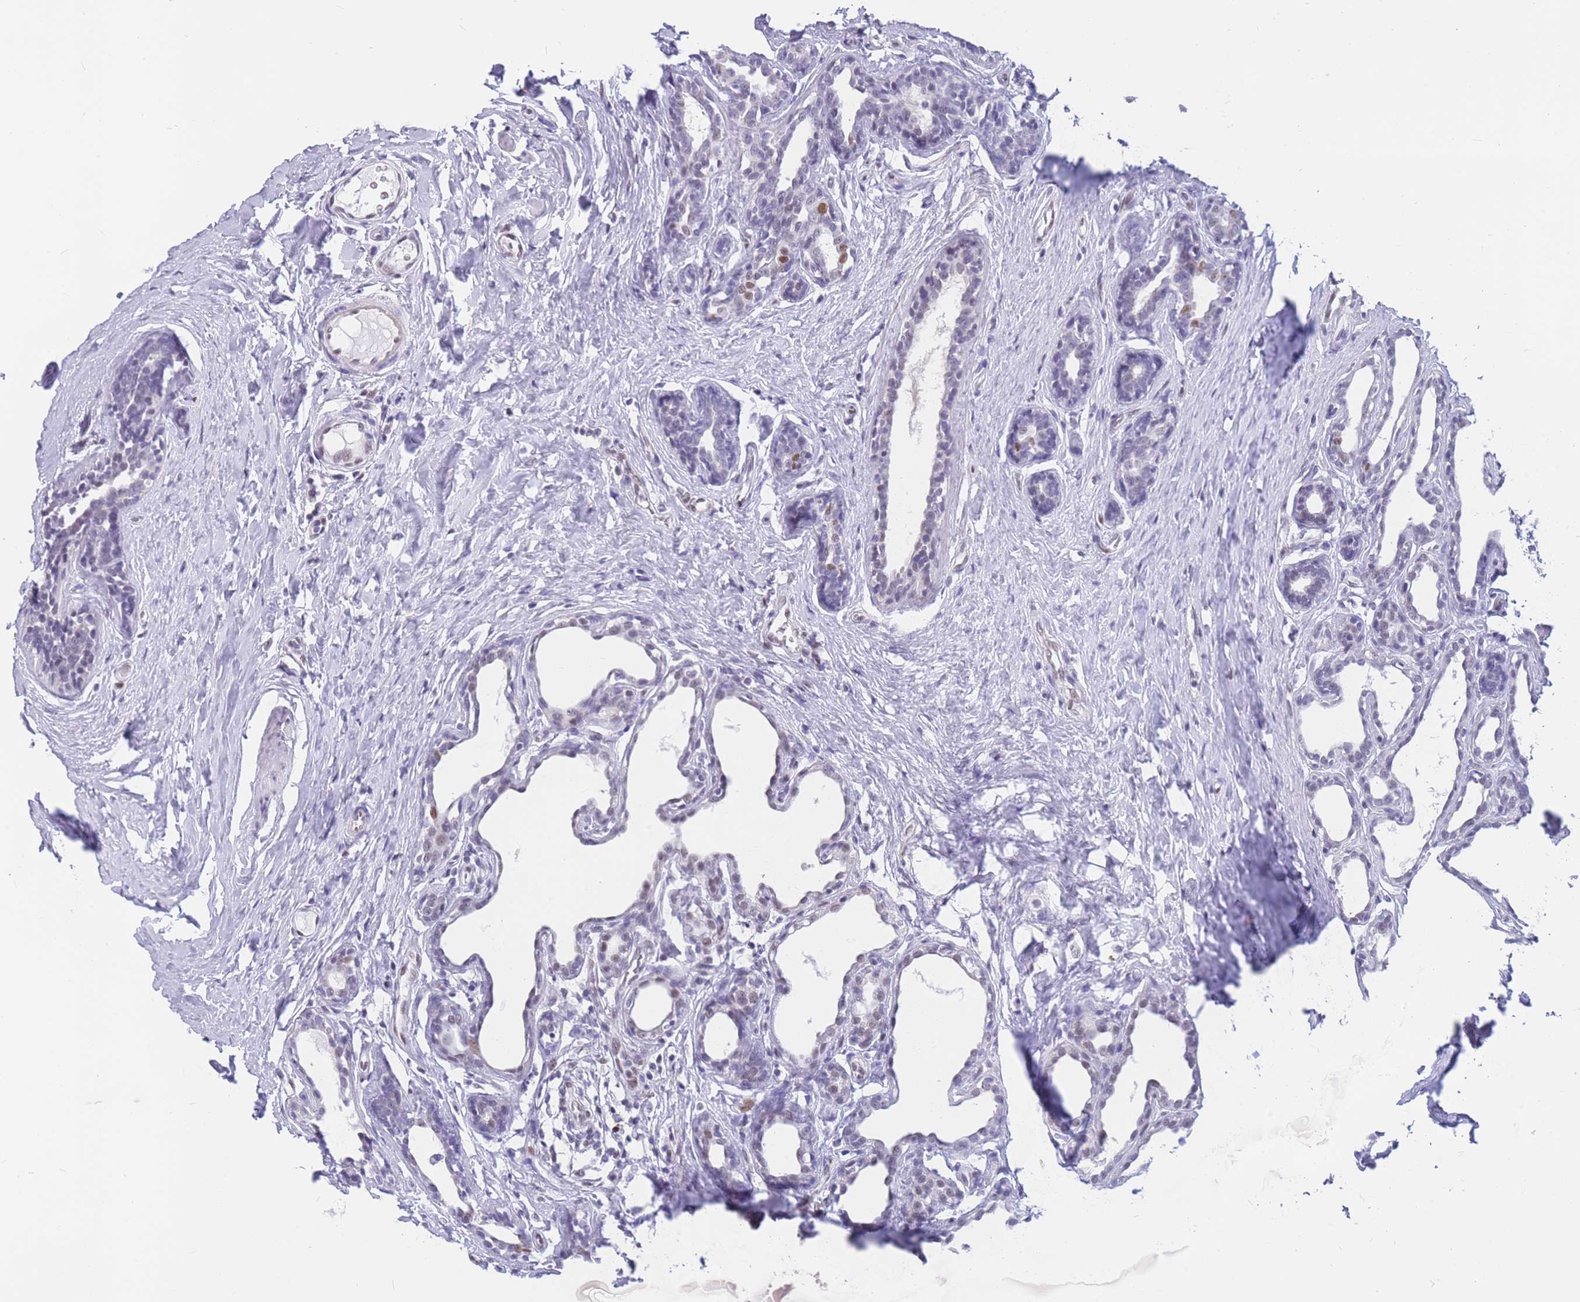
{"staining": {"intensity": "moderate", "quantity": "<25%", "location": "nuclear"}, "tissue": "breast cancer", "cell_type": "Tumor cells", "image_type": "cancer", "snomed": [{"axis": "morphology", "description": "Duct carcinoma"}, {"axis": "topography", "description": "Breast"}], "caption": "Human breast cancer (intraductal carcinoma) stained with a brown dye exhibits moderate nuclear positive positivity in approximately <25% of tumor cells.", "gene": "NASP", "patient": {"sex": "female", "age": 40}}